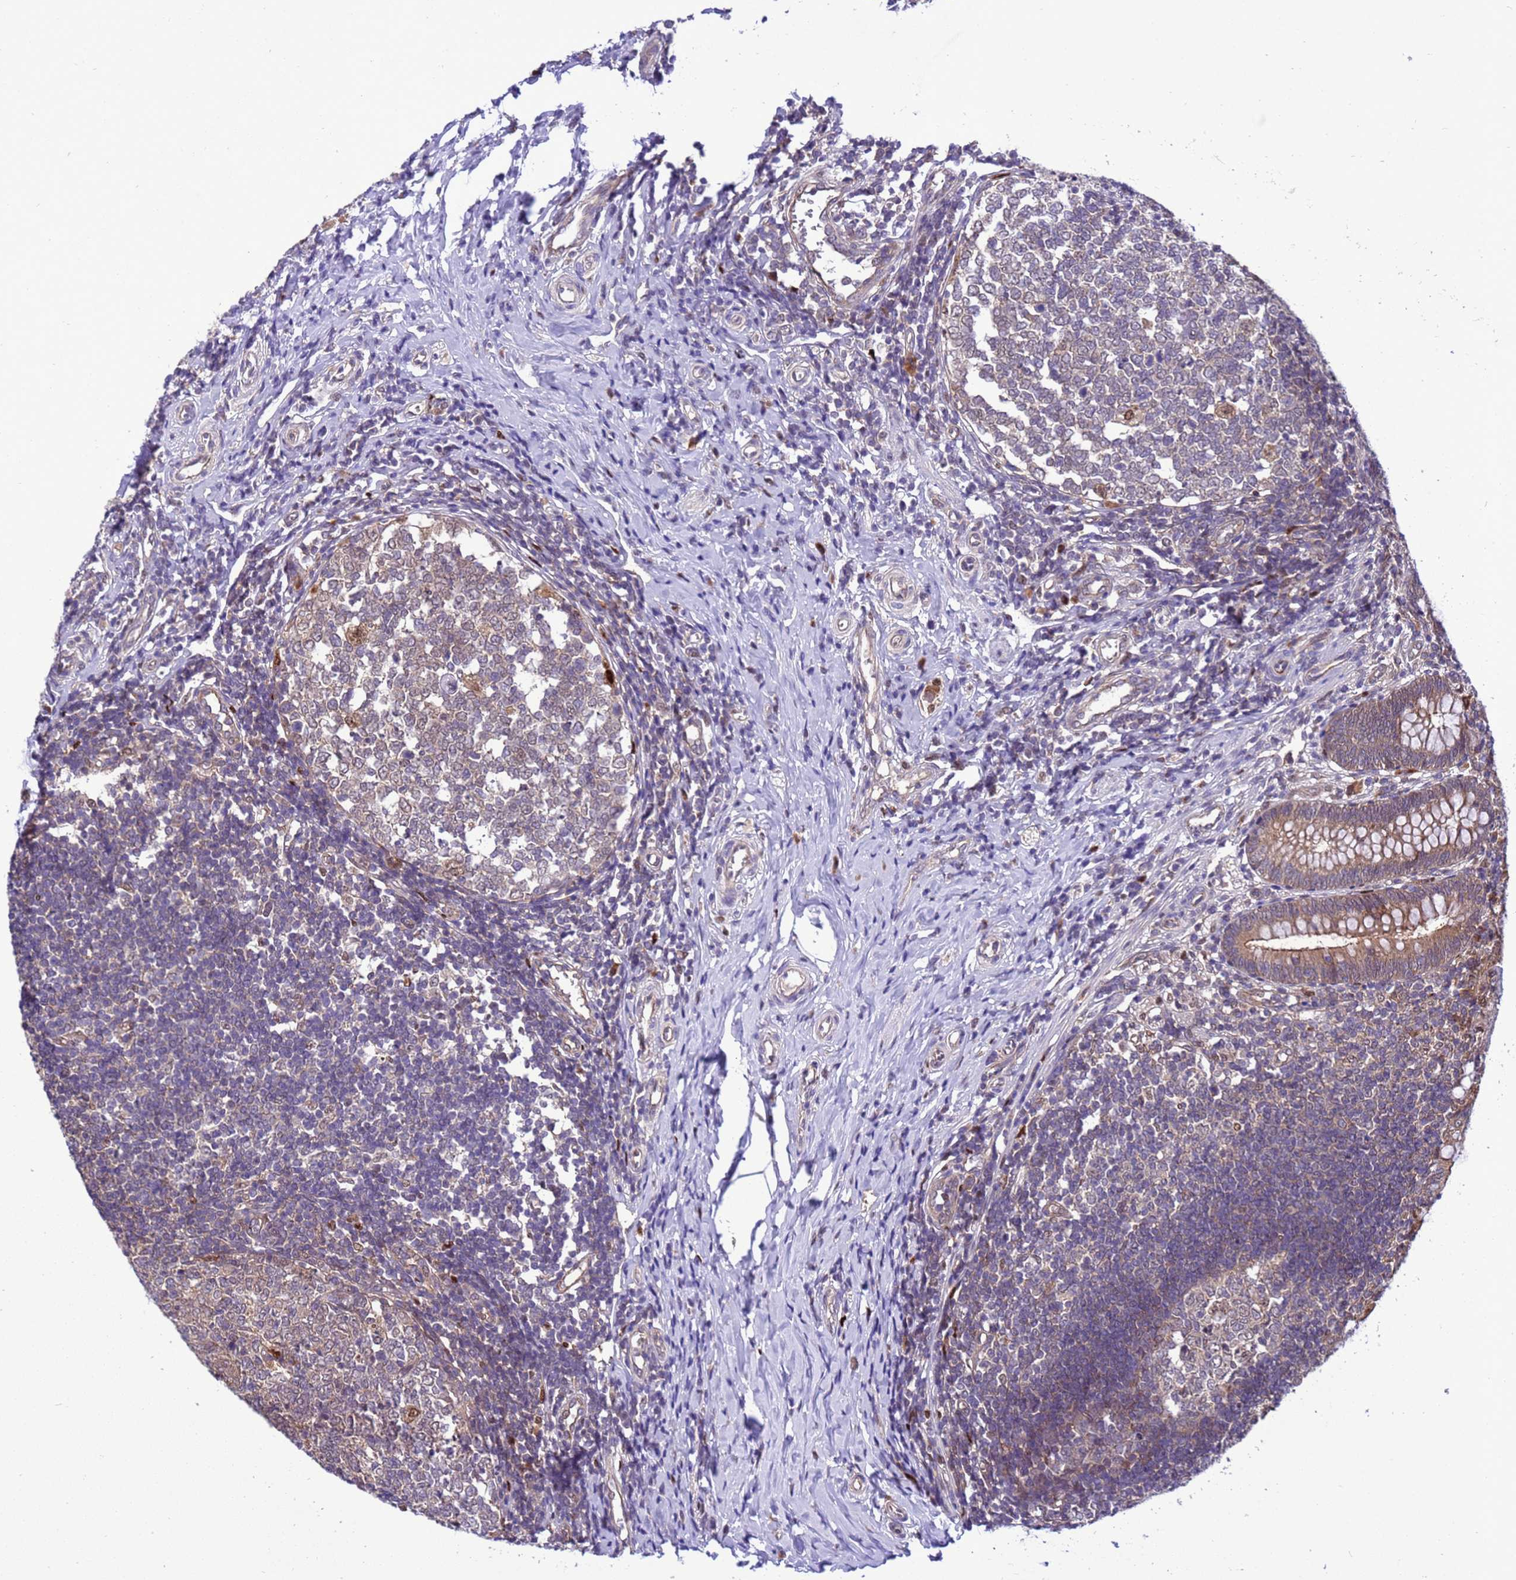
{"staining": {"intensity": "moderate", "quantity": ">75%", "location": "cytoplasmic/membranous"}, "tissue": "appendix", "cell_type": "Glandular cells", "image_type": "normal", "snomed": [{"axis": "morphology", "description": "Normal tissue, NOS"}, {"axis": "topography", "description": "Appendix"}], "caption": "Protein expression analysis of normal appendix exhibits moderate cytoplasmic/membranous staining in approximately >75% of glandular cells.", "gene": "RASD1", "patient": {"sex": "male", "age": 14}}